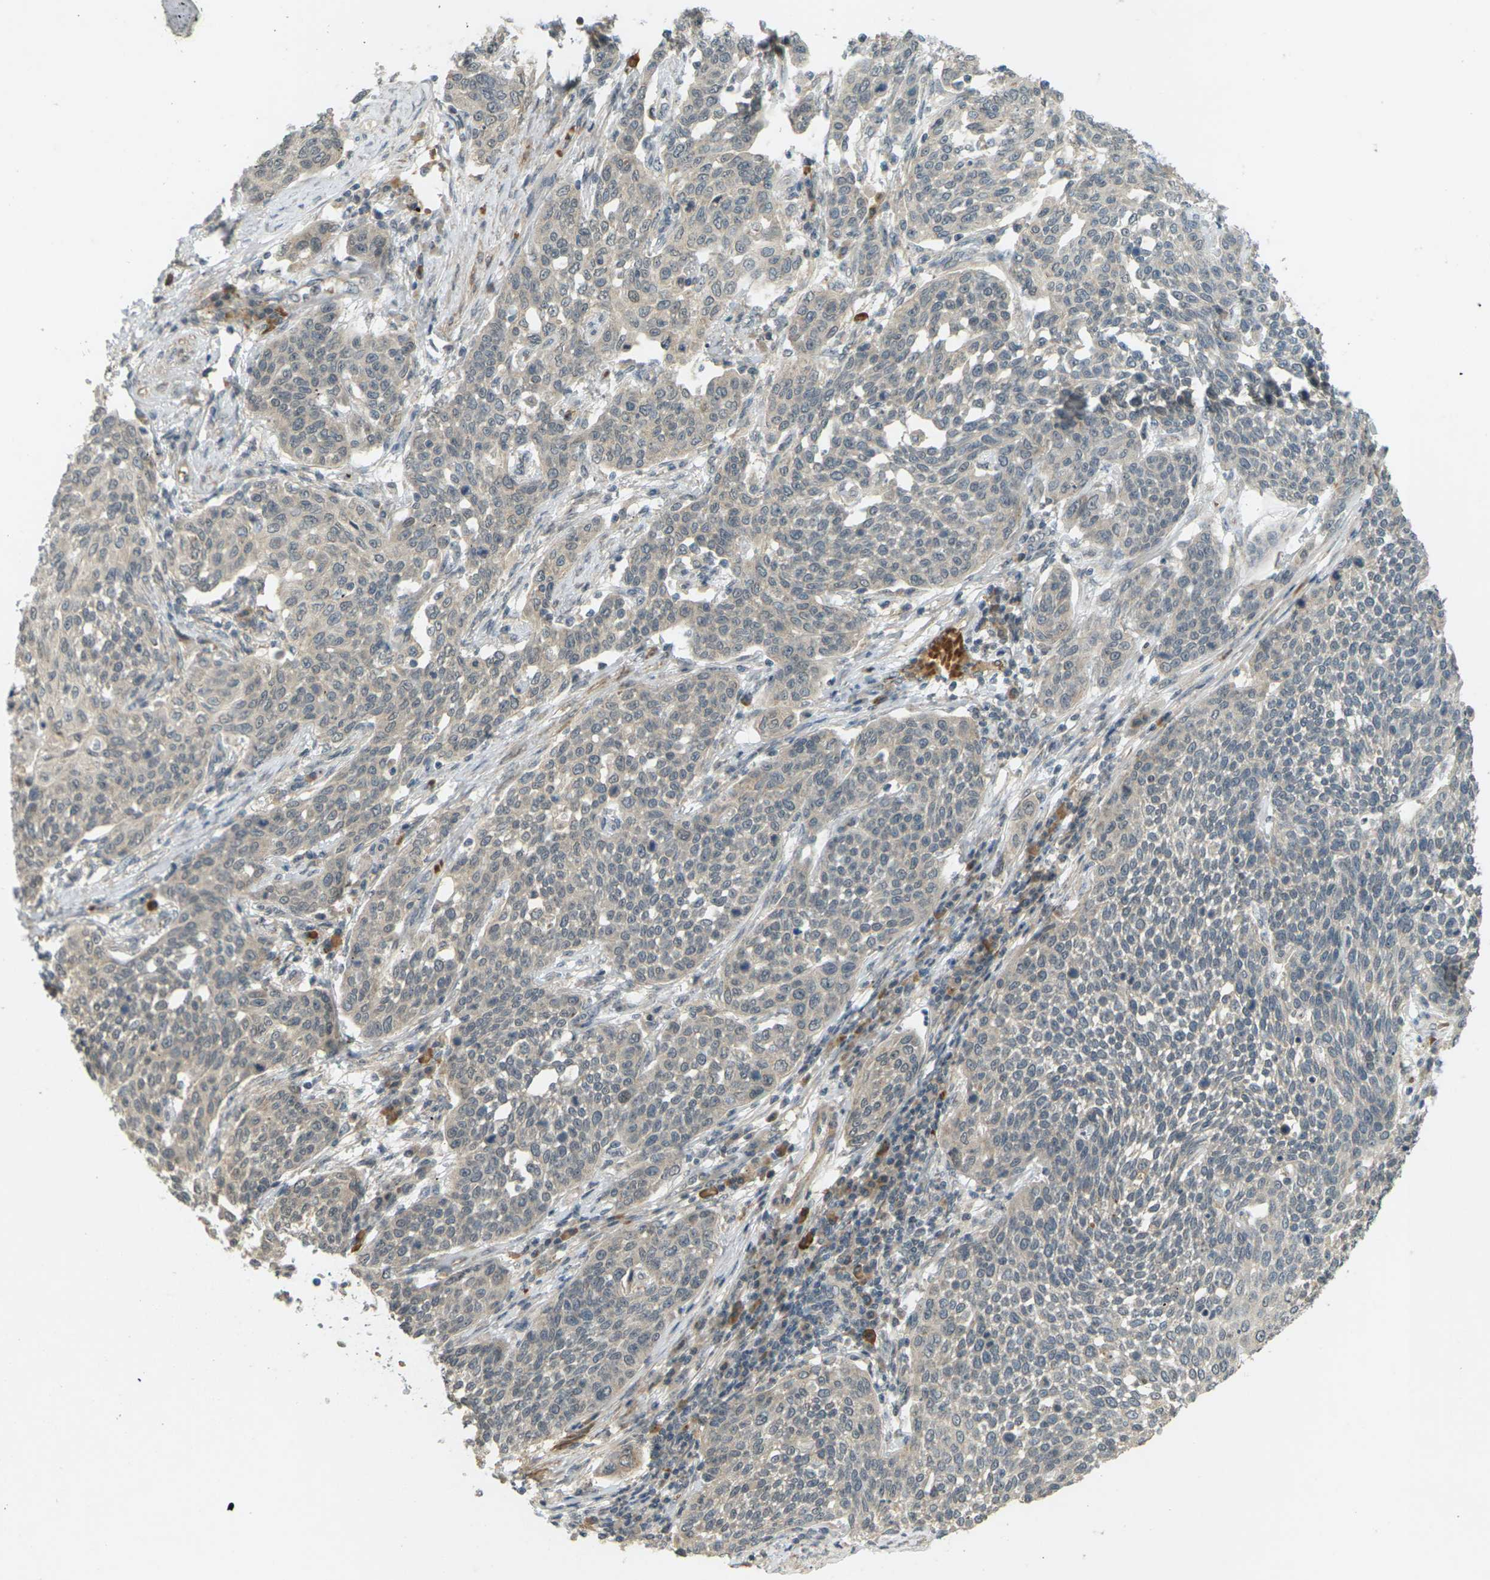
{"staining": {"intensity": "weak", "quantity": ">75%", "location": "cytoplasmic/membranous"}, "tissue": "cervical cancer", "cell_type": "Tumor cells", "image_type": "cancer", "snomed": [{"axis": "morphology", "description": "Squamous cell carcinoma, NOS"}, {"axis": "topography", "description": "Cervix"}], "caption": "Tumor cells demonstrate low levels of weak cytoplasmic/membranous staining in approximately >75% of cells in cervical squamous cell carcinoma.", "gene": "SOCS6", "patient": {"sex": "female", "age": 34}}